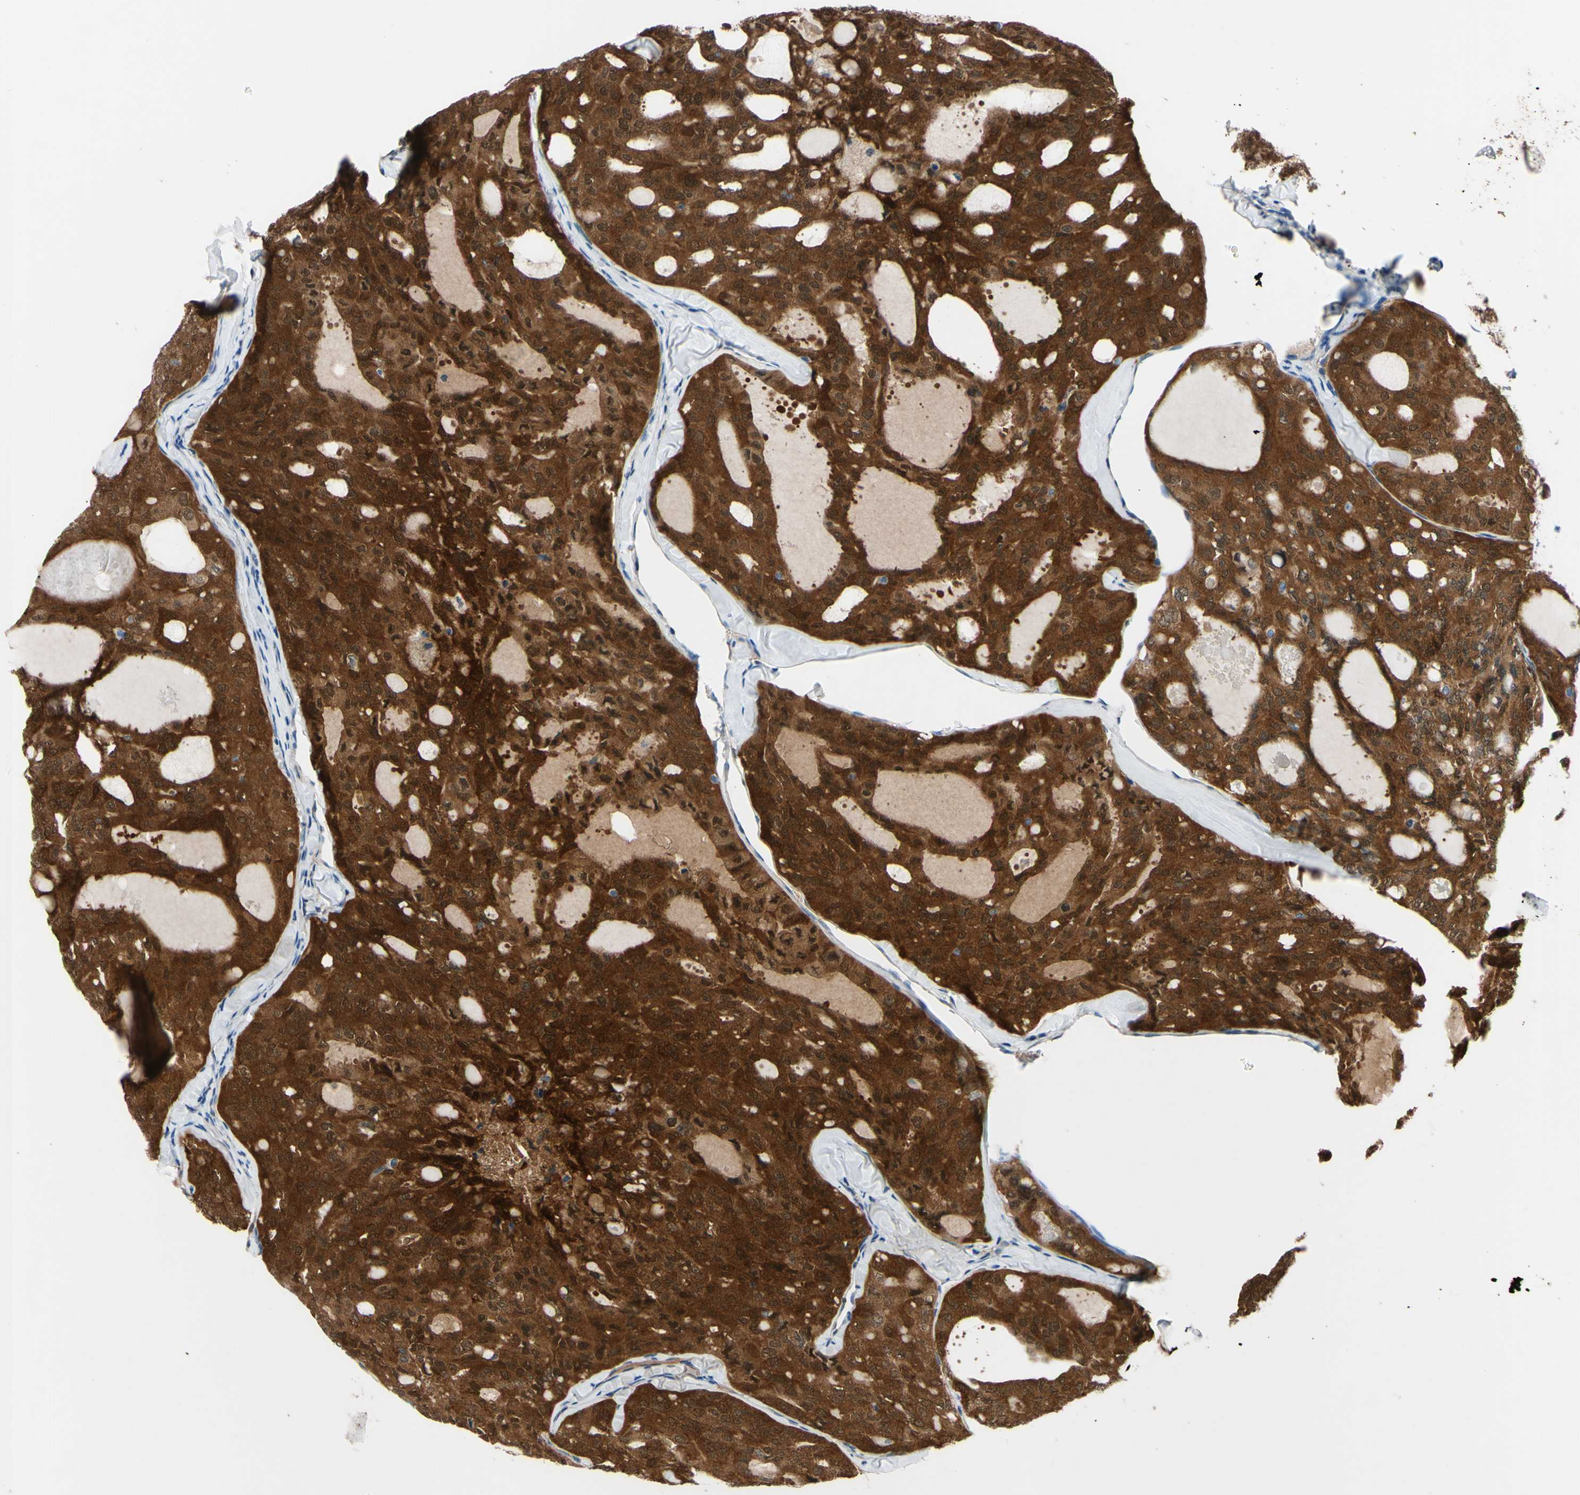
{"staining": {"intensity": "strong", "quantity": ">75%", "location": "cytoplasmic/membranous,nuclear"}, "tissue": "thyroid cancer", "cell_type": "Tumor cells", "image_type": "cancer", "snomed": [{"axis": "morphology", "description": "Follicular adenoma carcinoma, NOS"}, {"axis": "topography", "description": "Thyroid gland"}], "caption": "A photomicrograph of human follicular adenoma carcinoma (thyroid) stained for a protein exhibits strong cytoplasmic/membranous and nuclear brown staining in tumor cells.", "gene": "NOL3", "patient": {"sex": "male", "age": 75}}